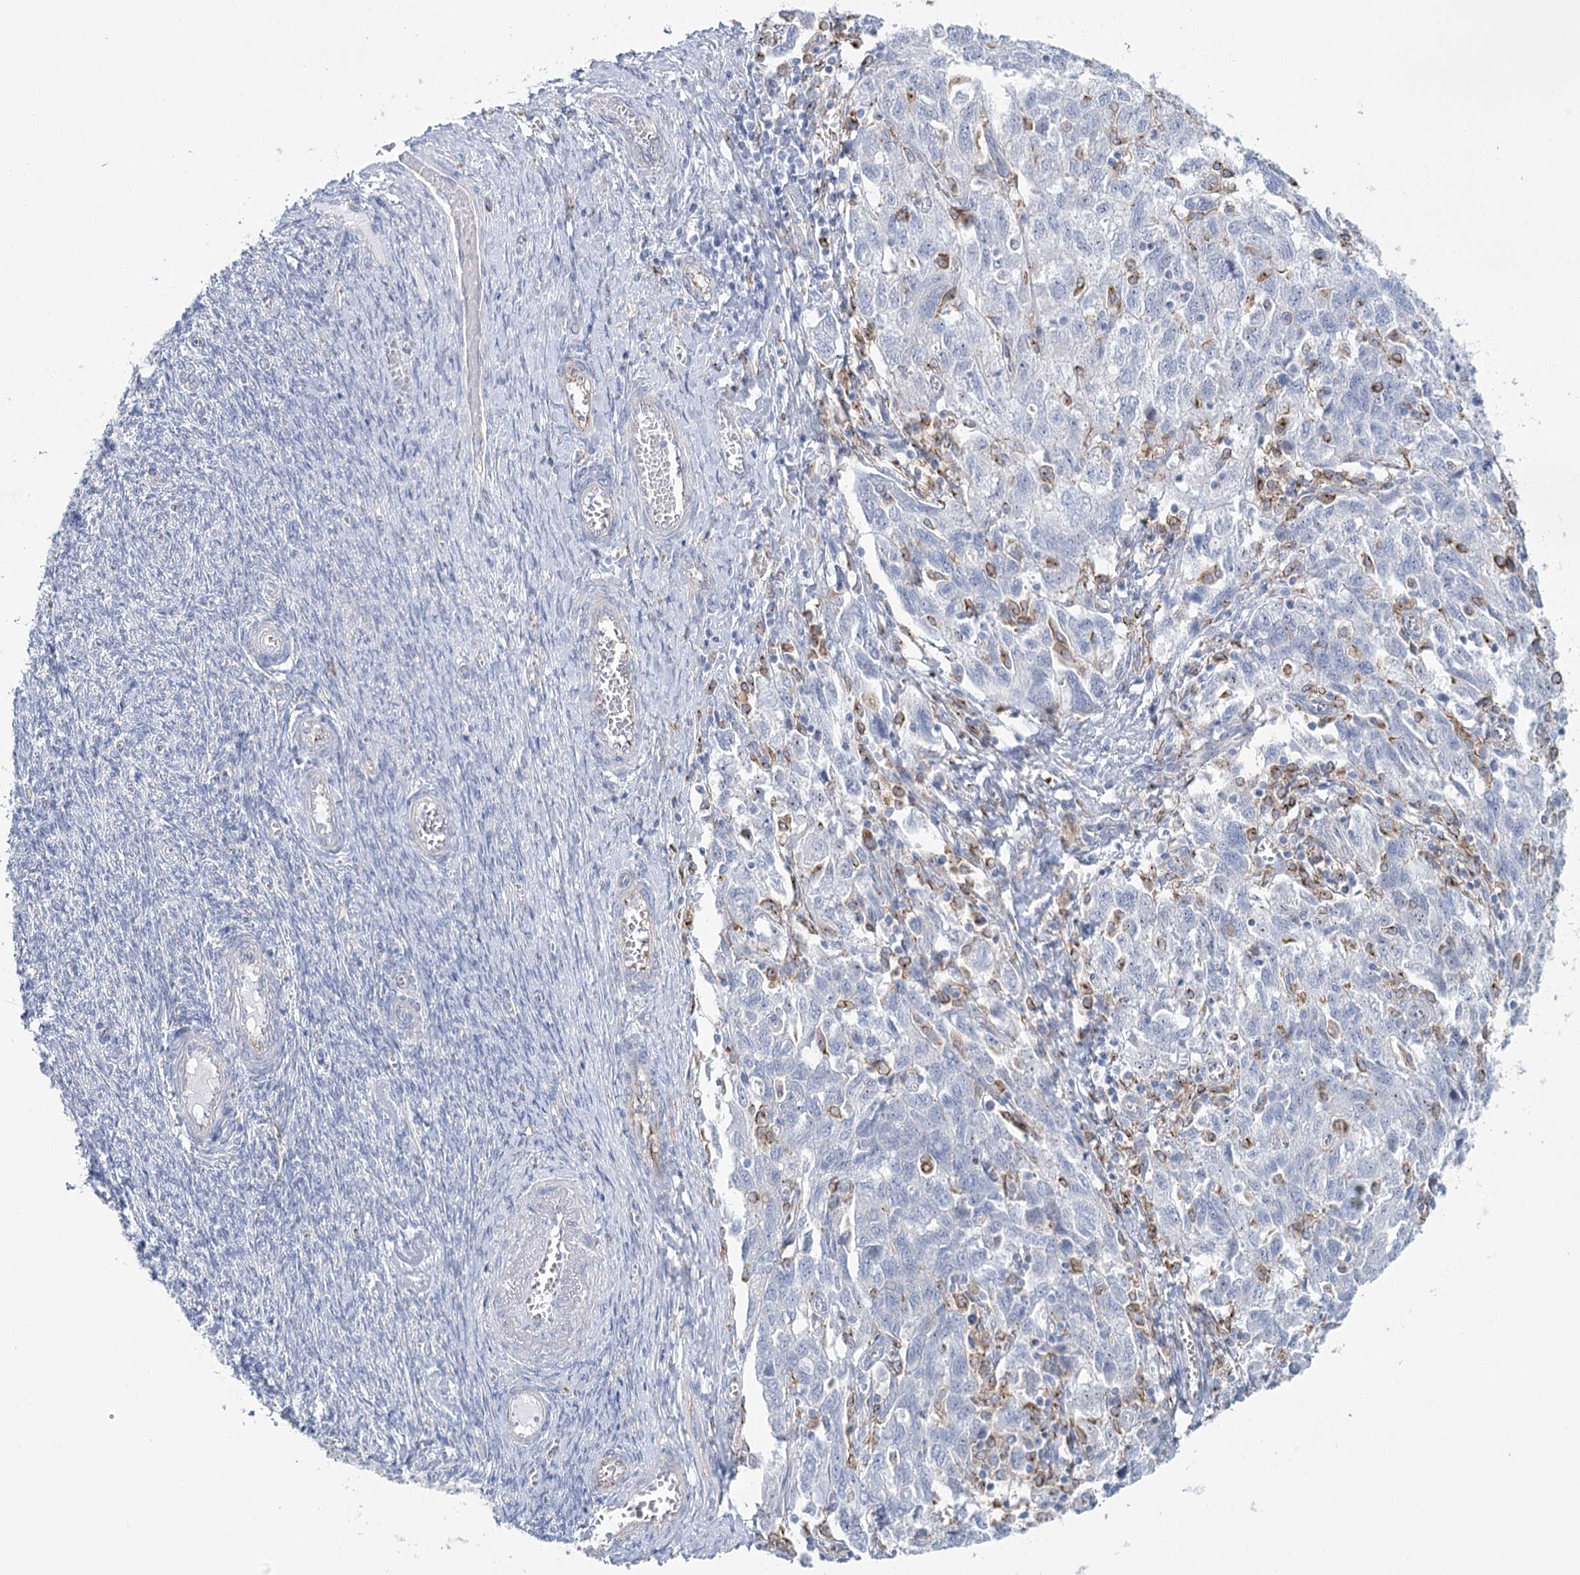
{"staining": {"intensity": "negative", "quantity": "none", "location": "none"}, "tissue": "ovarian cancer", "cell_type": "Tumor cells", "image_type": "cancer", "snomed": [{"axis": "morphology", "description": "Carcinoma, NOS"}, {"axis": "morphology", "description": "Cystadenocarcinoma, serous, NOS"}, {"axis": "topography", "description": "Ovary"}], "caption": "Tumor cells are negative for protein expression in human carcinoma (ovarian). Nuclei are stained in blue.", "gene": "CCDC88A", "patient": {"sex": "female", "age": 69}}